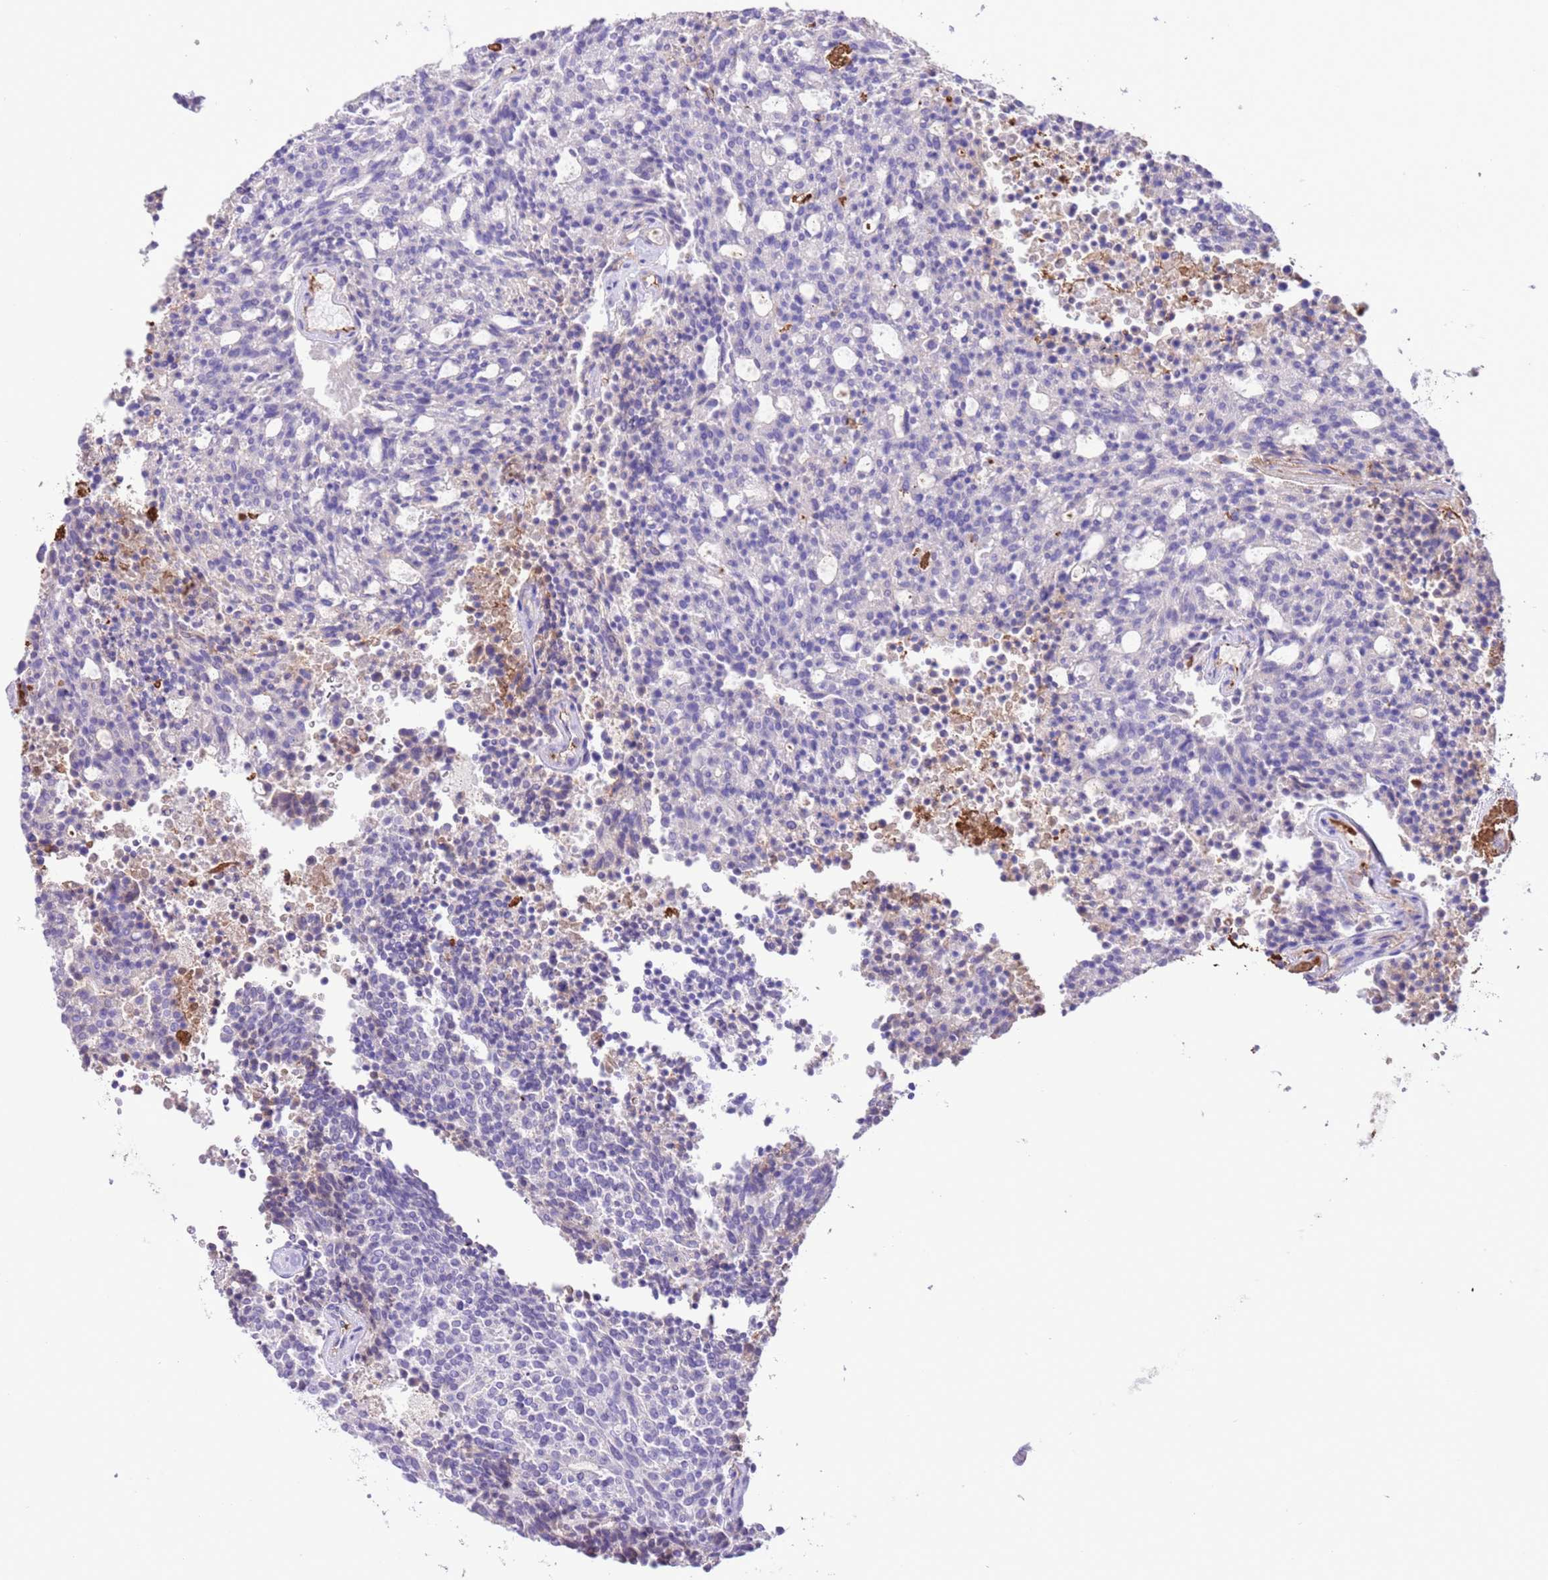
{"staining": {"intensity": "negative", "quantity": "none", "location": "none"}, "tissue": "carcinoid", "cell_type": "Tumor cells", "image_type": "cancer", "snomed": [{"axis": "morphology", "description": "Carcinoid, malignant, NOS"}, {"axis": "topography", "description": "Pancreas"}], "caption": "This is a photomicrograph of immunohistochemistry staining of carcinoid, which shows no positivity in tumor cells. Brightfield microscopy of IHC stained with DAB (brown) and hematoxylin (blue), captured at high magnification.", "gene": "IGF1", "patient": {"sex": "female", "age": 54}}